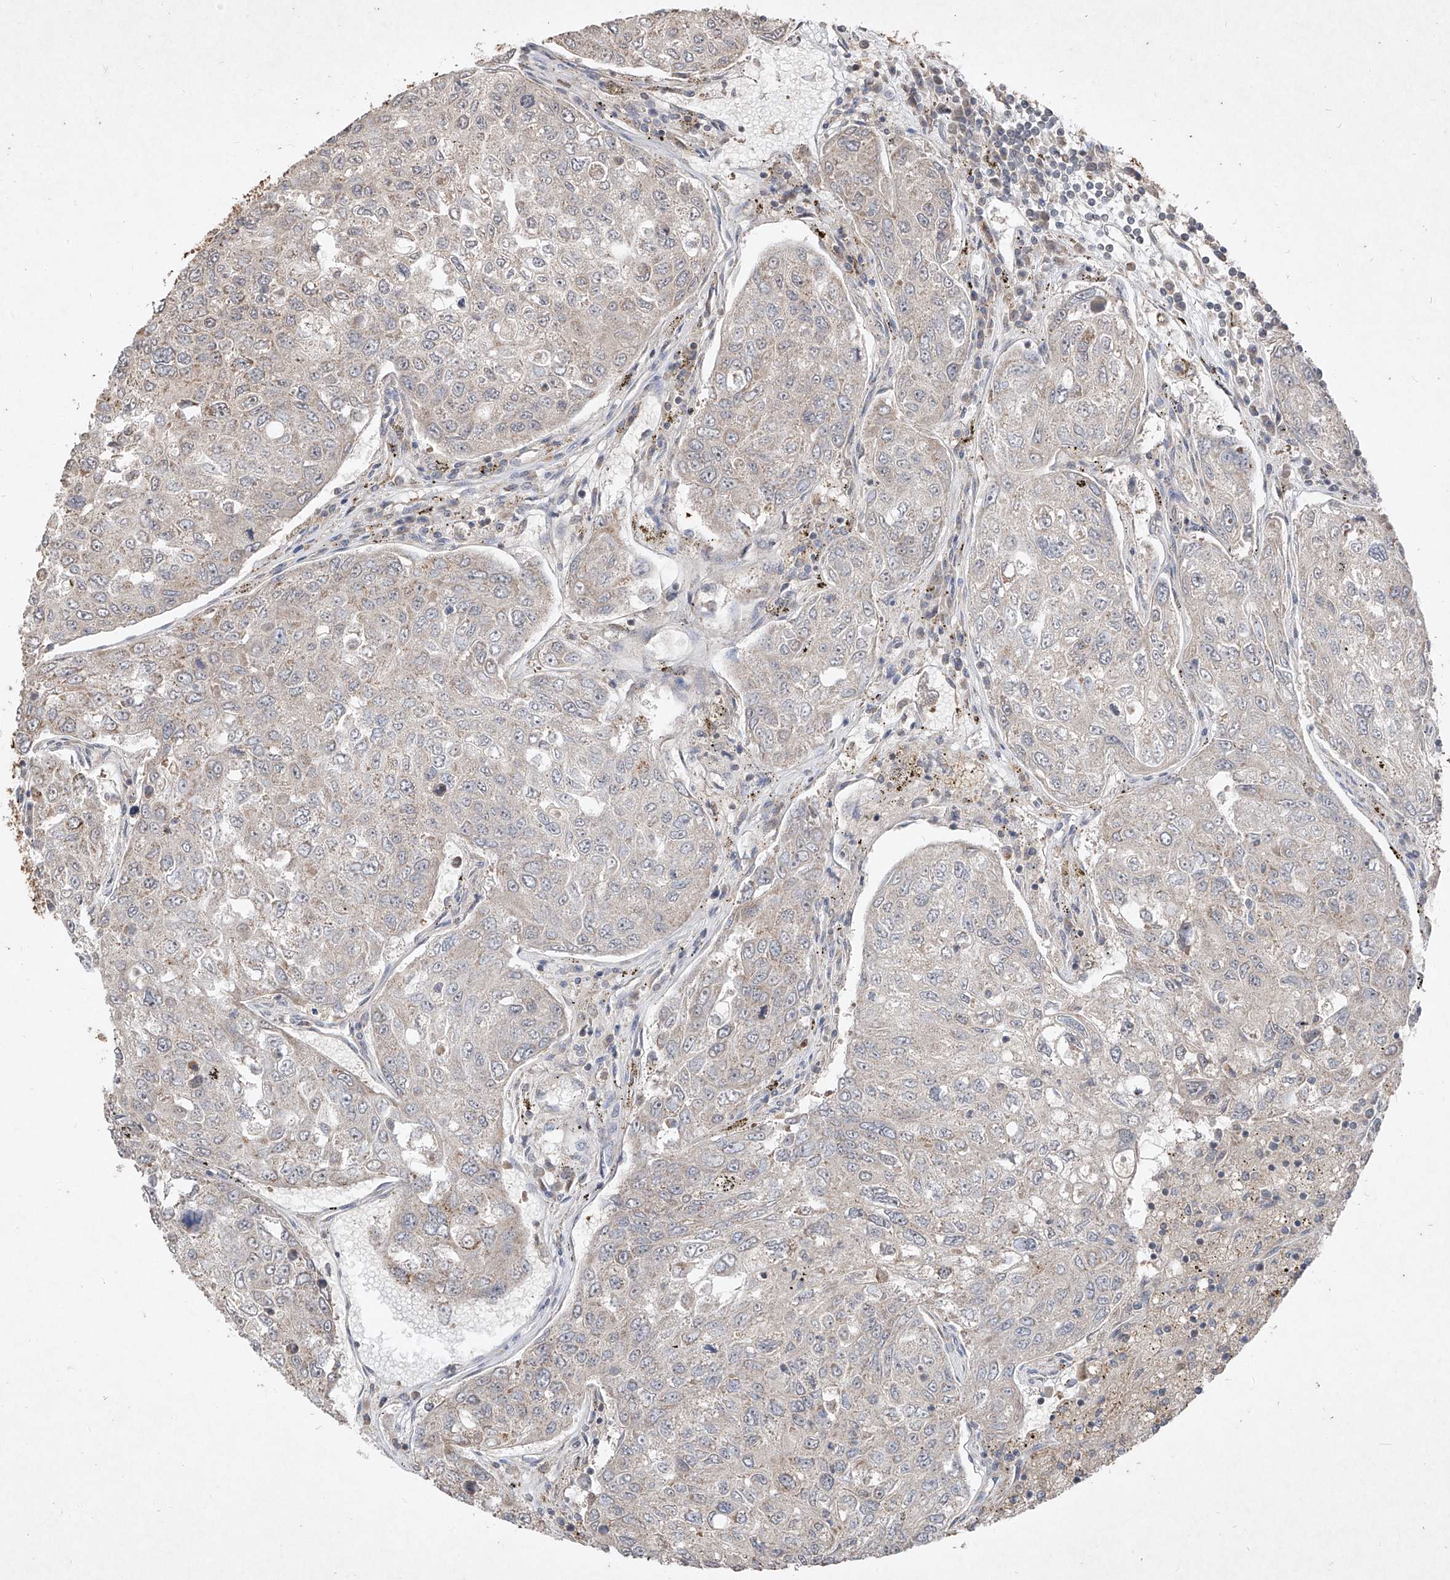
{"staining": {"intensity": "negative", "quantity": "none", "location": "none"}, "tissue": "urothelial cancer", "cell_type": "Tumor cells", "image_type": "cancer", "snomed": [{"axis": "morphology", "description": "Urothelial carcinoma, High grade"}, {"axis": "topography", "description": "Lymph node"}, {"axis": "topography", "description": "Urinary bladder"}], "caption": "An image of human urothelial cancer is negative for staining in tumor cells.", "gene": "ABCD3", "patient": {"sex": "male", "age": 51}}